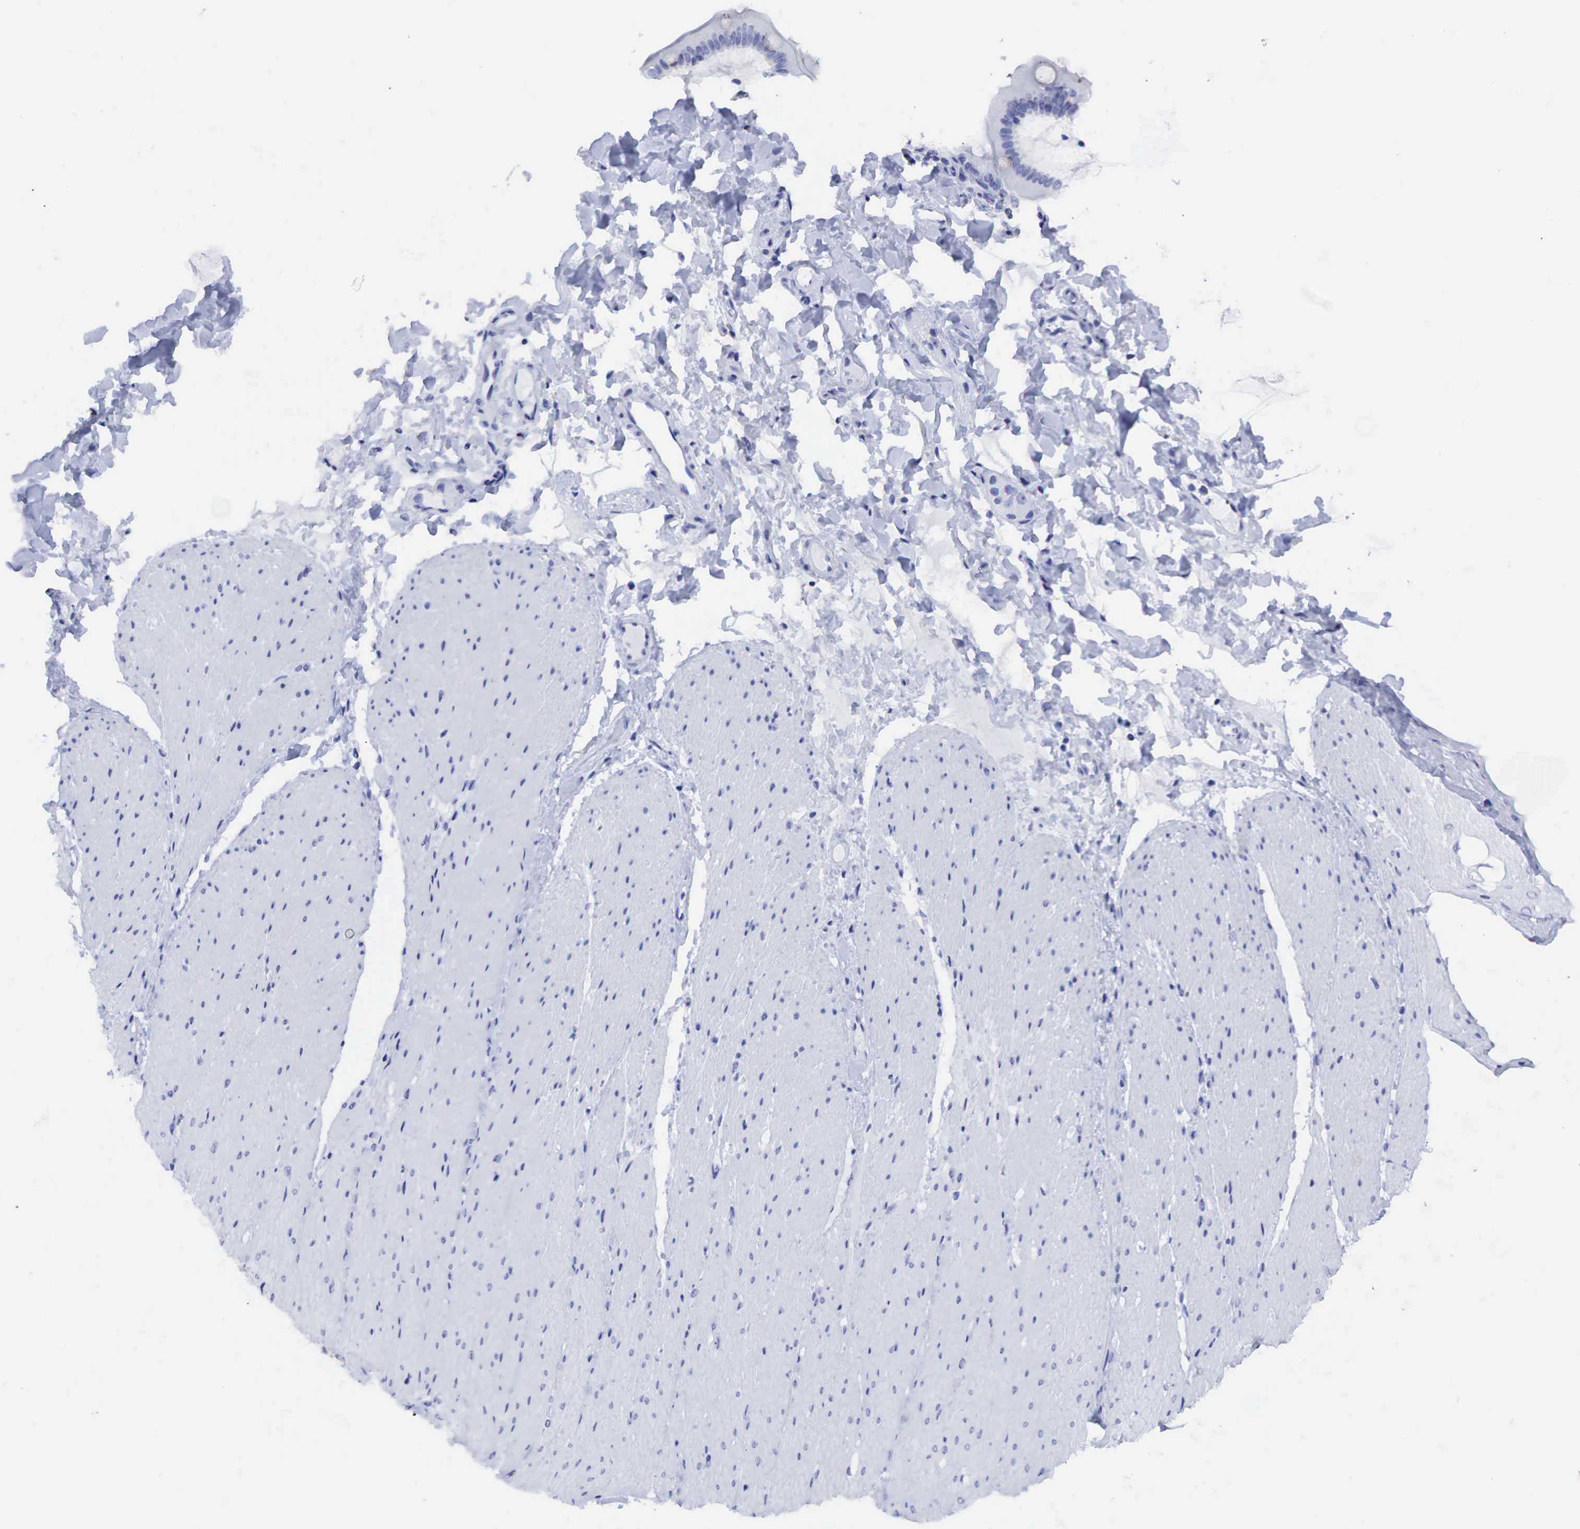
{"staining": {"intensity": "negative", "quantity": "none", "location": "none"}, "tissue": "adipose tissue", "cell_type": "Adipocytes", "image_type": "normal", "snomed": [{"axis": "morphology", "description": "Normal tissue, NOS"}, {"axis": "topography", "description": "Duodenum"}], "caption": "Adipose tissue stained for a protein using immunohistochemistry (IHC) displays no expression adipocytes.", "gene": "CEACAM5", "patient": {"sex": "male", "age": 63}}